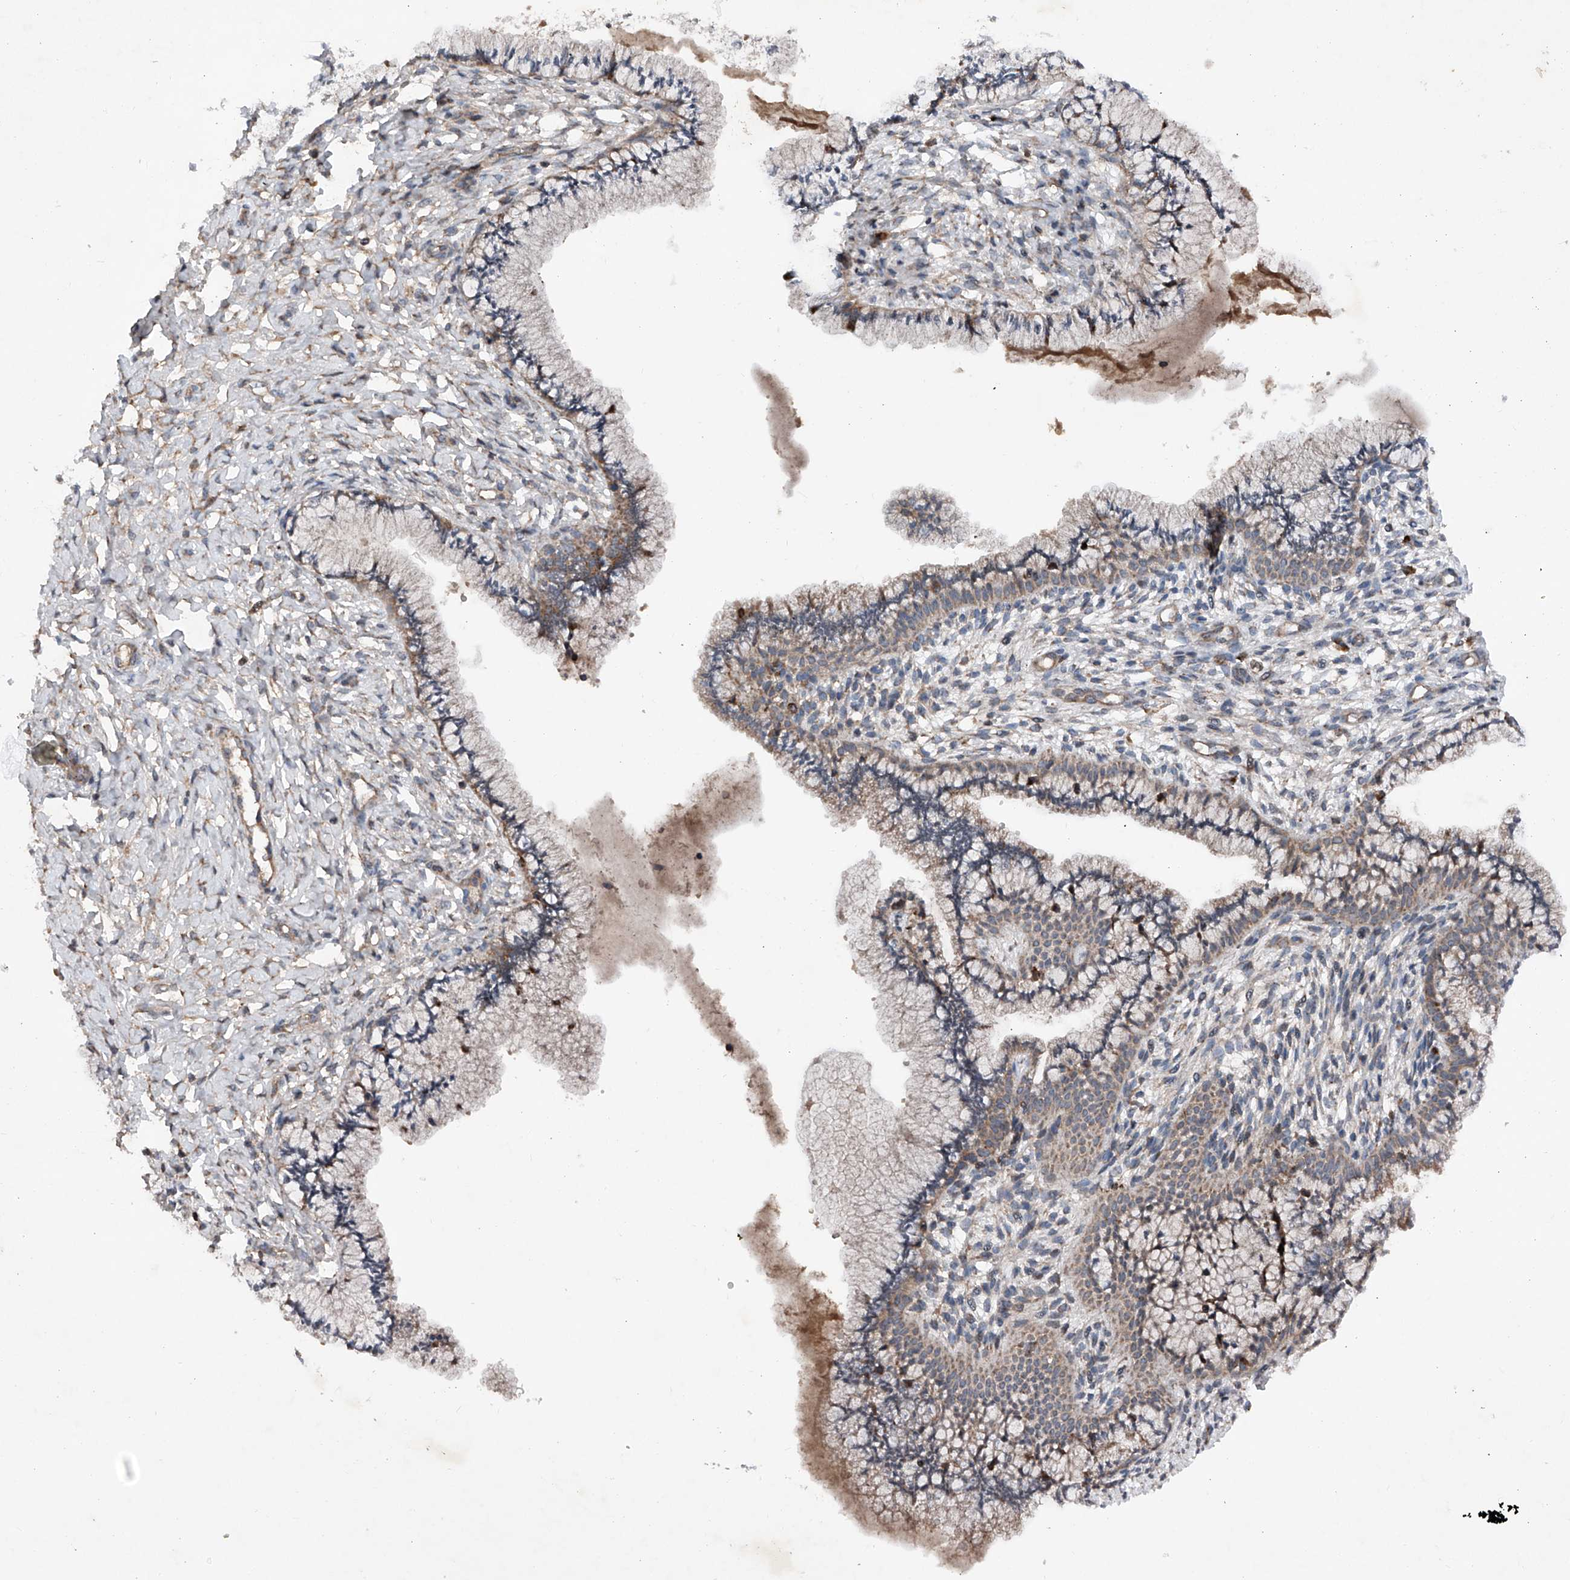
{"staining": {"intensity": "moderate", "quantity": ">75%", "location": "cytoplasmic/membranous"}, "tissue": "cervix", "cell_type": "Glandular cells", "image_type": "normal", "snomed": [{"axis": "morphology", "description": "Normal tissue, NOS"}, {"axis": "topography", "description": "Cervix"}], "caption": "Glandular cells exhibit medium levels of moderate cytoplasmic/membranous positivity in approximately >75% of cells in normal cervix. The staining was performed using DAB (3,3'-diaminobenzidine), with brown indicating positive protein expression. Nuclei are stained blue with hematoxylin.", "gene": "DAD1", "patient": {"sex": "female", "age": 36}}